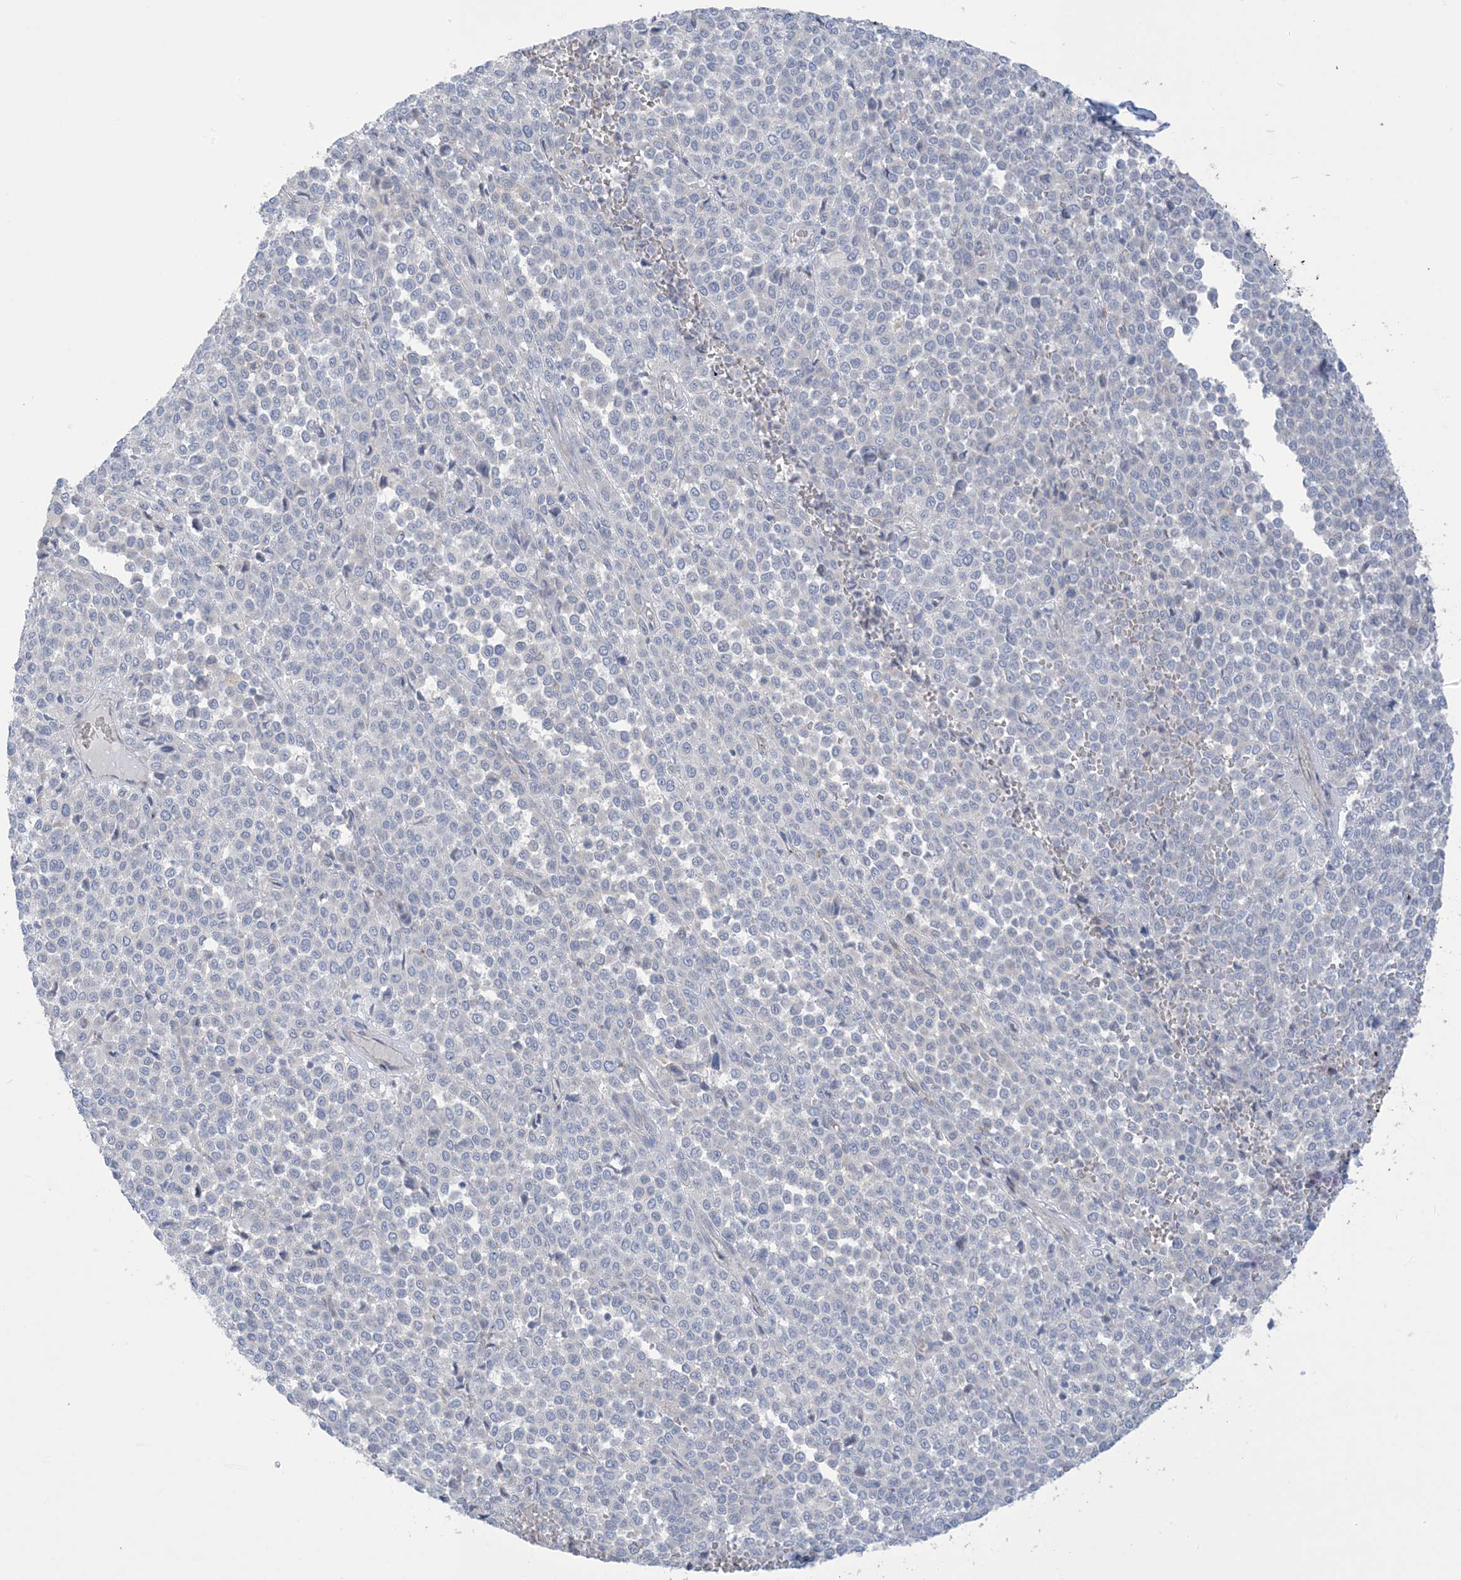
{"staining": {"intensity": "negative", "quantity": "none", "location": "none"}, "tissue": "melanoma", "cell_type": "Tumor cells", "image_type": "cancer", "snomed": [{"axis": "morphology", "description": "Malignant melanoma, Metastatic site"}, {"axis": "topography", "description": "Pancreas"}], "caption": "Human malignant melanoma (metastatic site) stained for a protein using IHC displays no staining in tumor cells.", "gene": "XIRP2", "patient": {"sex": "female", "age": 30}}